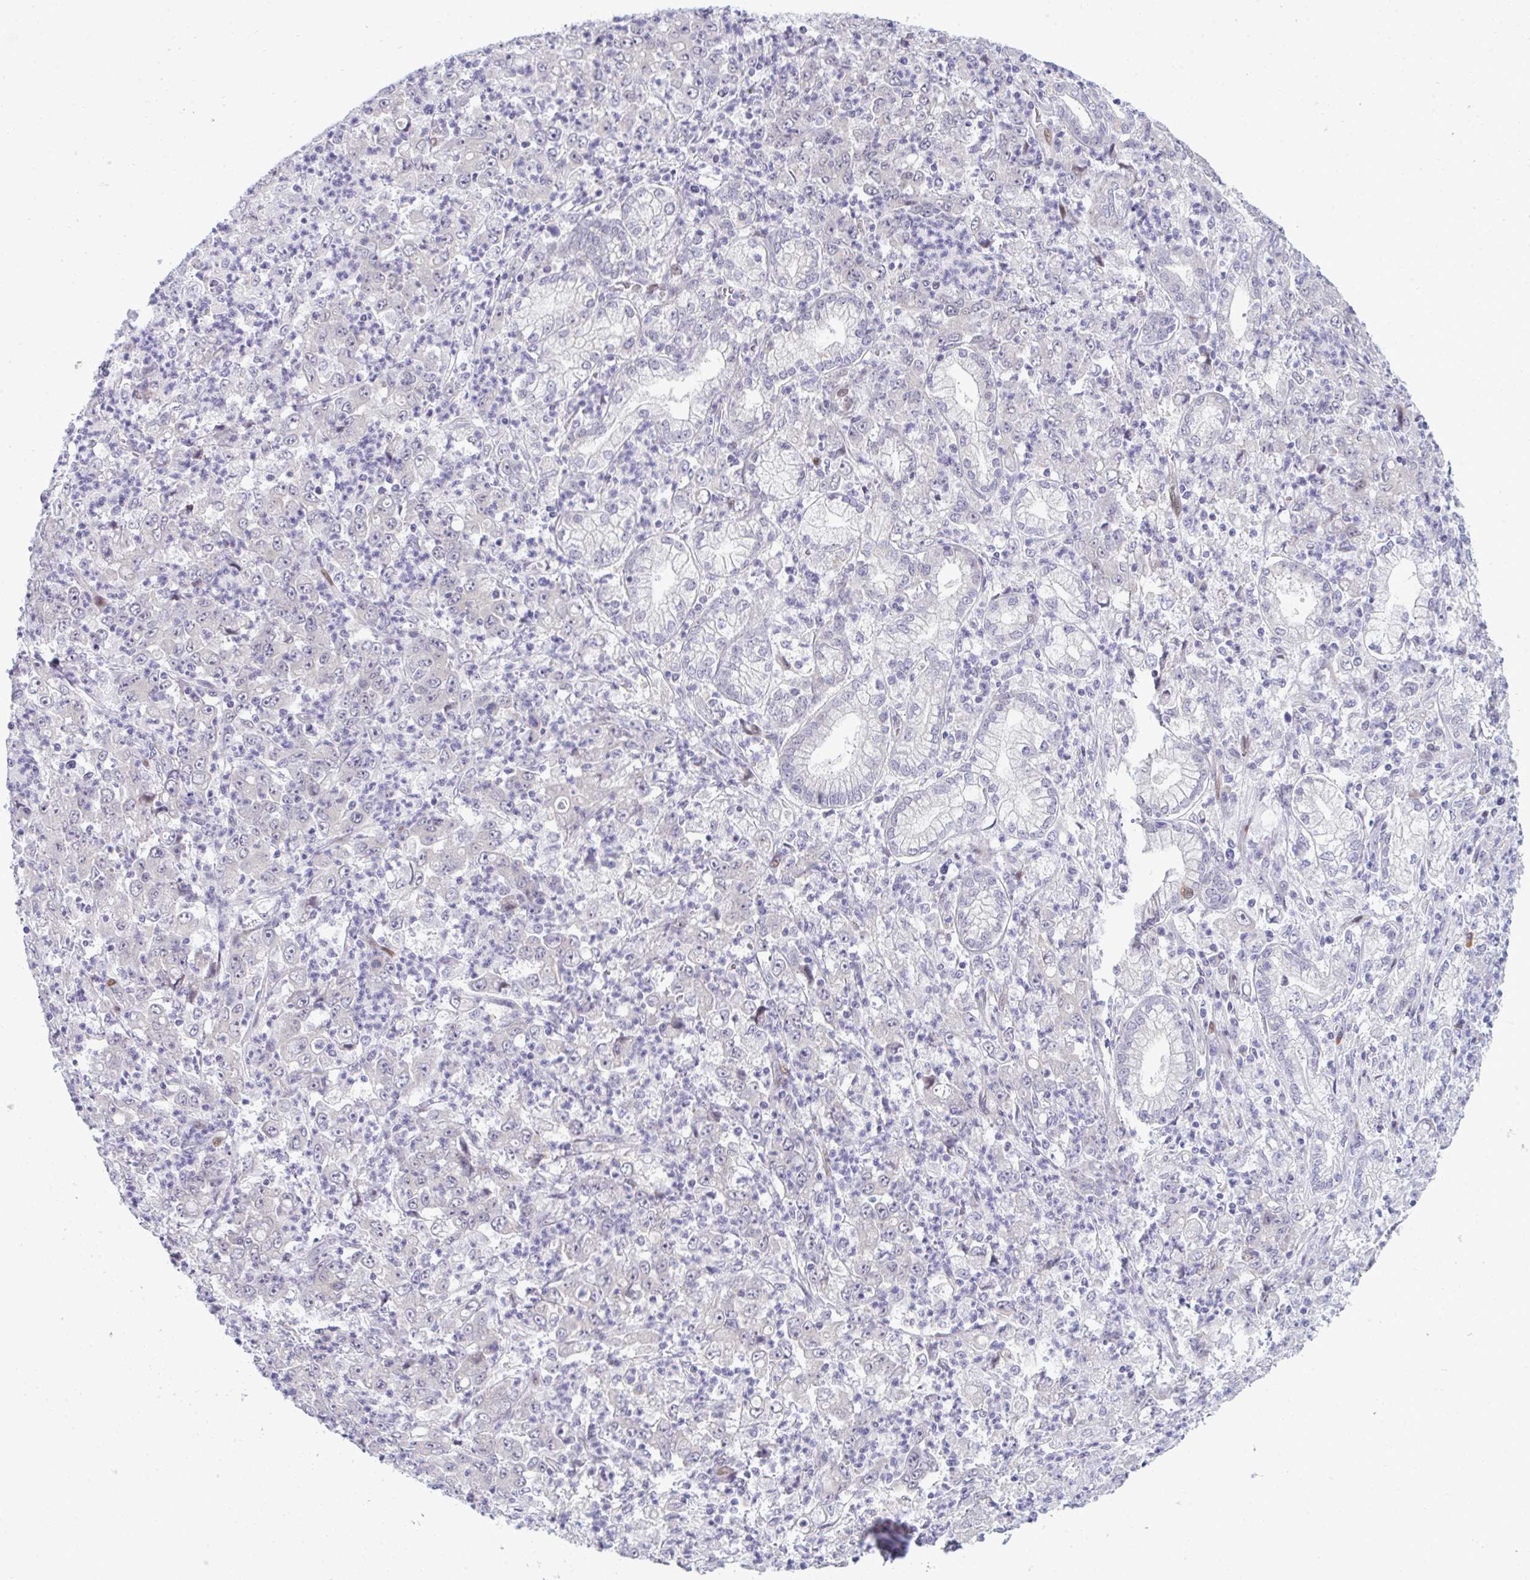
{"staining": {"intensity": "negative", "quantity": "none", "location": "none"}, "tissue": "stomach cancer", "cell_type": "Tumor cells", "image_type": "cancer", "snomed": [{"axis": "morphology", "description": "Adenocarcinoma, NOS"}, {"axis": "topography", "description": "Stomach, lower"}], "caption": "This is an IHC photomicrograph of human stomach cancer. There is no expression in tumor cells.", "gene": "TAB1", "patient": {"sex": "female", "age": 71}}